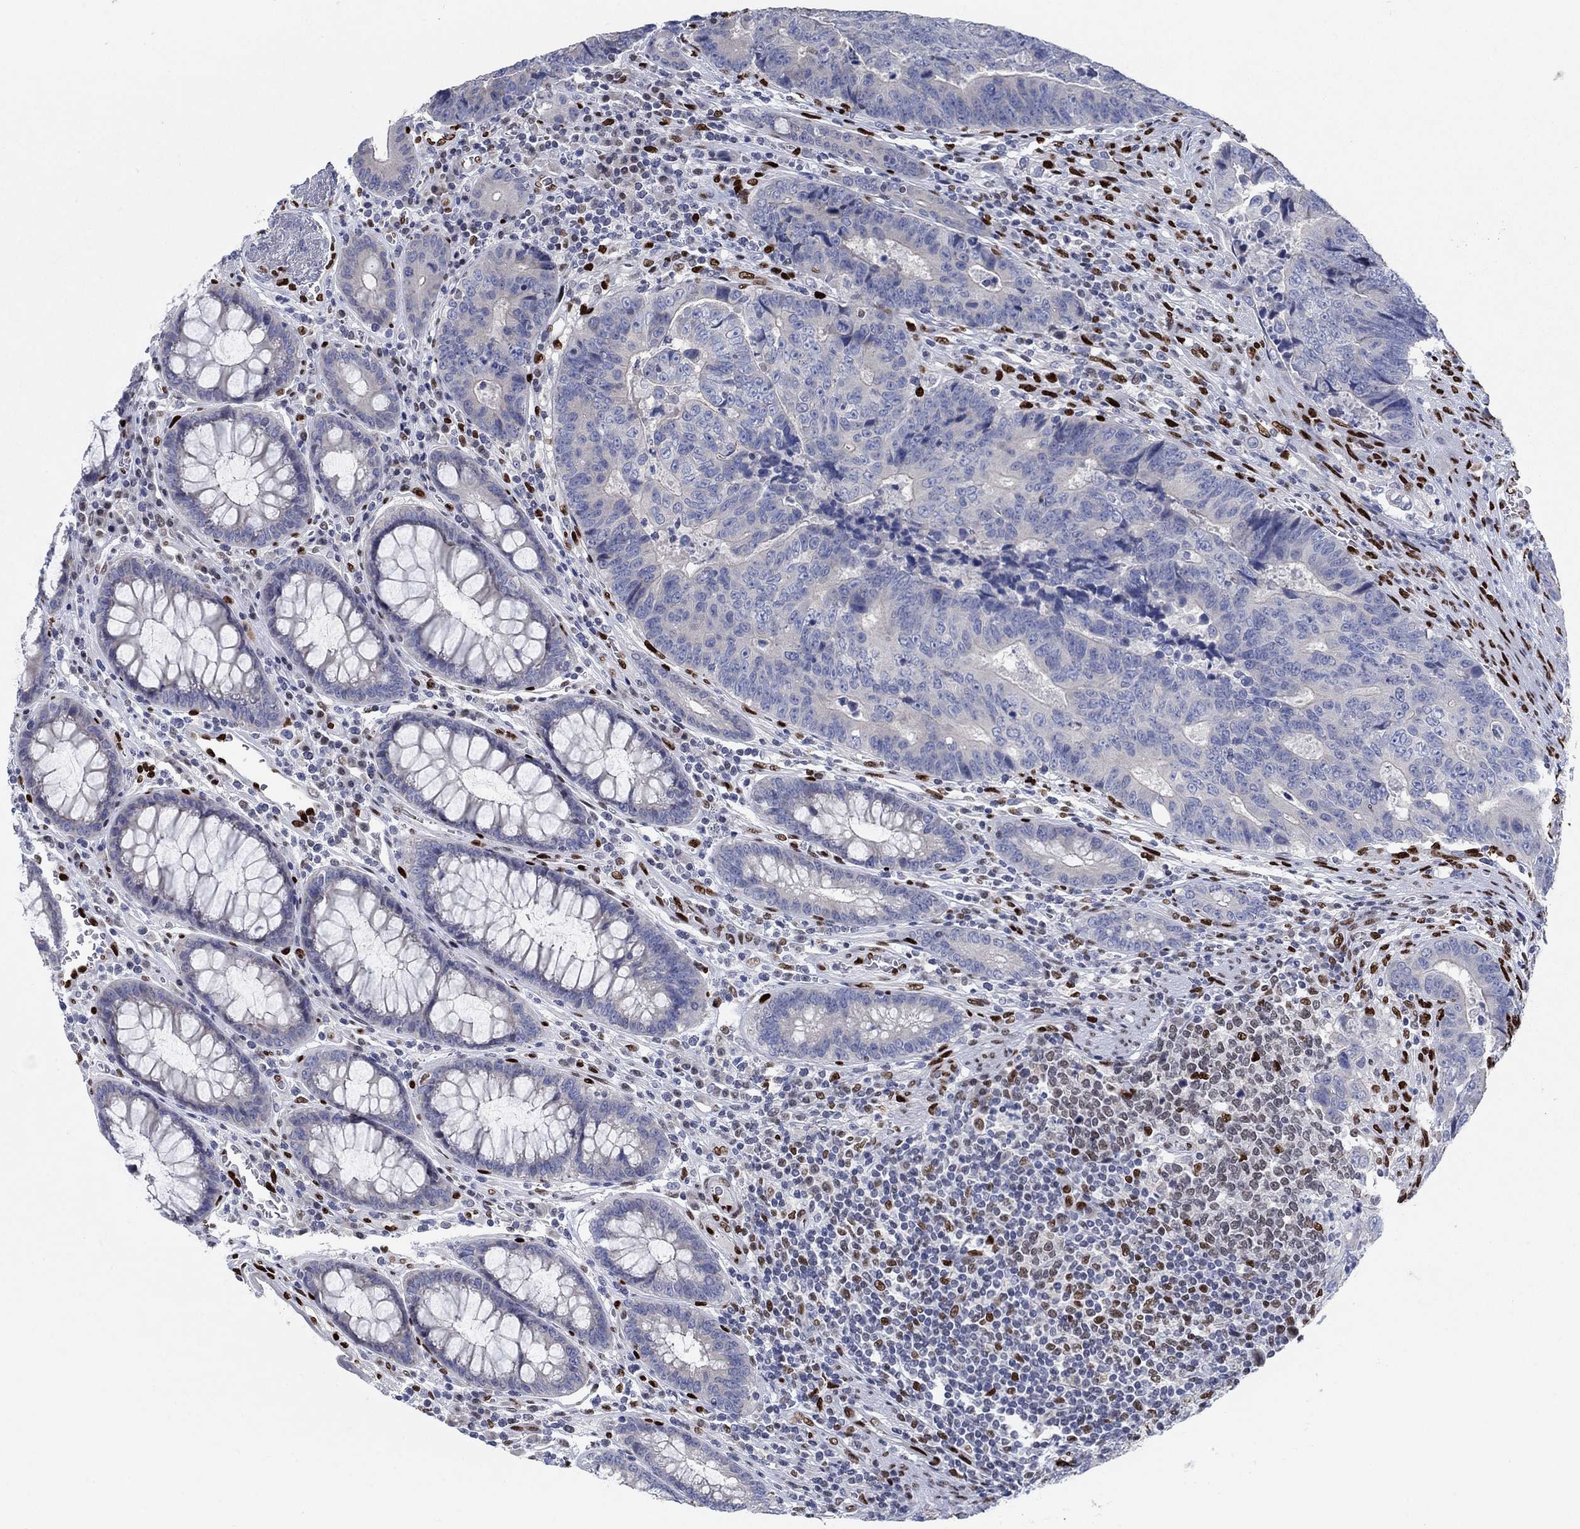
{"staining": {"intensity": "negative", "quantity": "none", "location": "none"}, "tissue": "colorectal cancer", "cell_type": "Tumor cells", "image_type": "cancer", "snomed": [{"axis": "morphology", "description": "Adenocarcinoma, NOS"}, {"axis": "topography", "description": "Colon"}], "caption": "Immunohistochemistry (IHC) of adenocarcinoma (colorectal) reveals no positivity in tumor cells.", "gene": "ZEB1", "patient": {"sex": "female", "age": 48}}